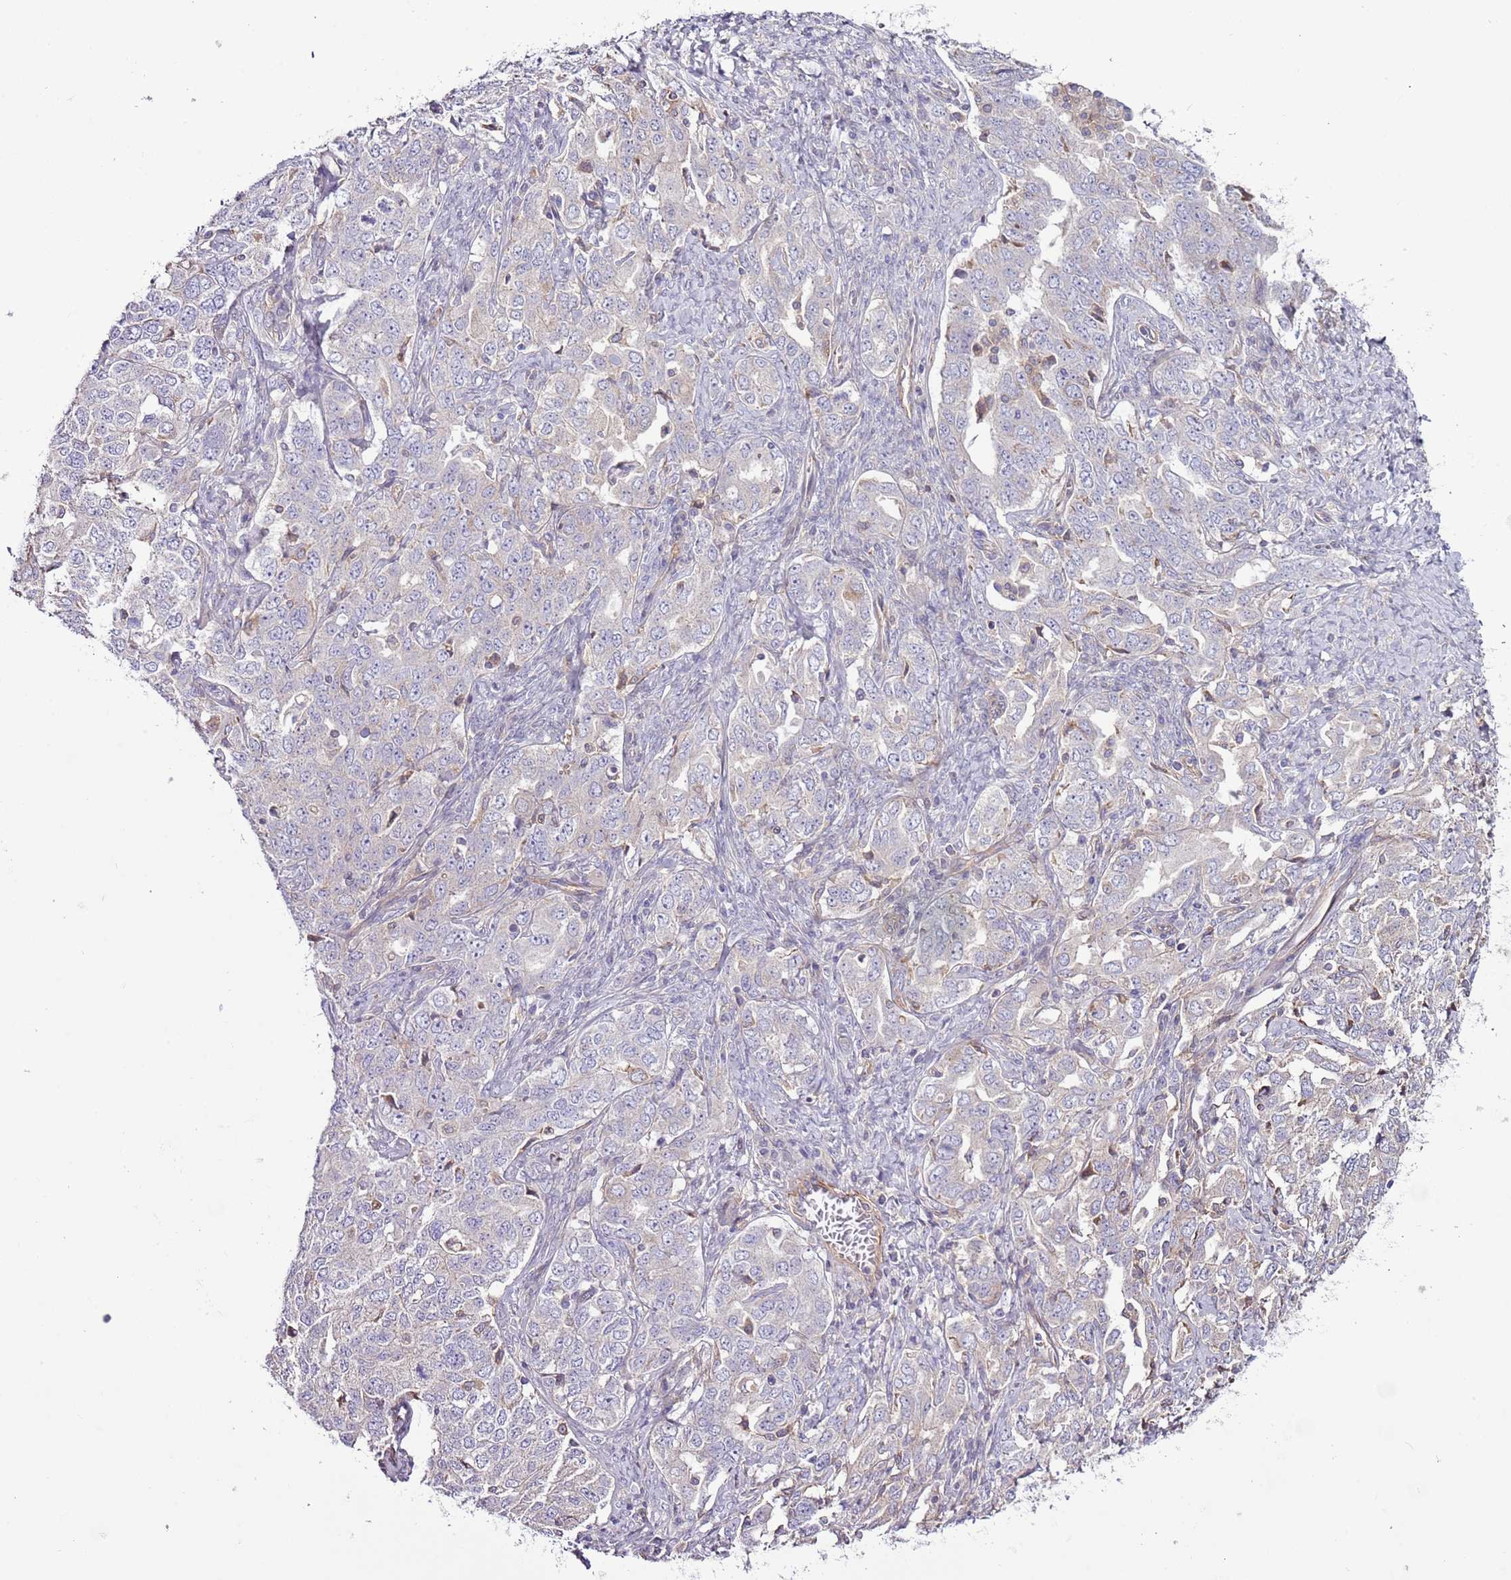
{"staining": {"intensity": "weak", "quantity": "<25%", "location": "cytoplasmic/membranous"}, "tissue": "ovarian cancer", "cell_type": "Tumor cells", "image_type": "cancer", "snomed": [{"axis": "morphology", "description": "Carcinoma, endometroid"}, {"axis": "topography", "description": "Ovary"}], "caption": "The micrograph demonstrates no significant positivity in tumor cells of ovarian cancer.", "gene": "LPIN2", "patient": {"sex": "female", "age": 62}}